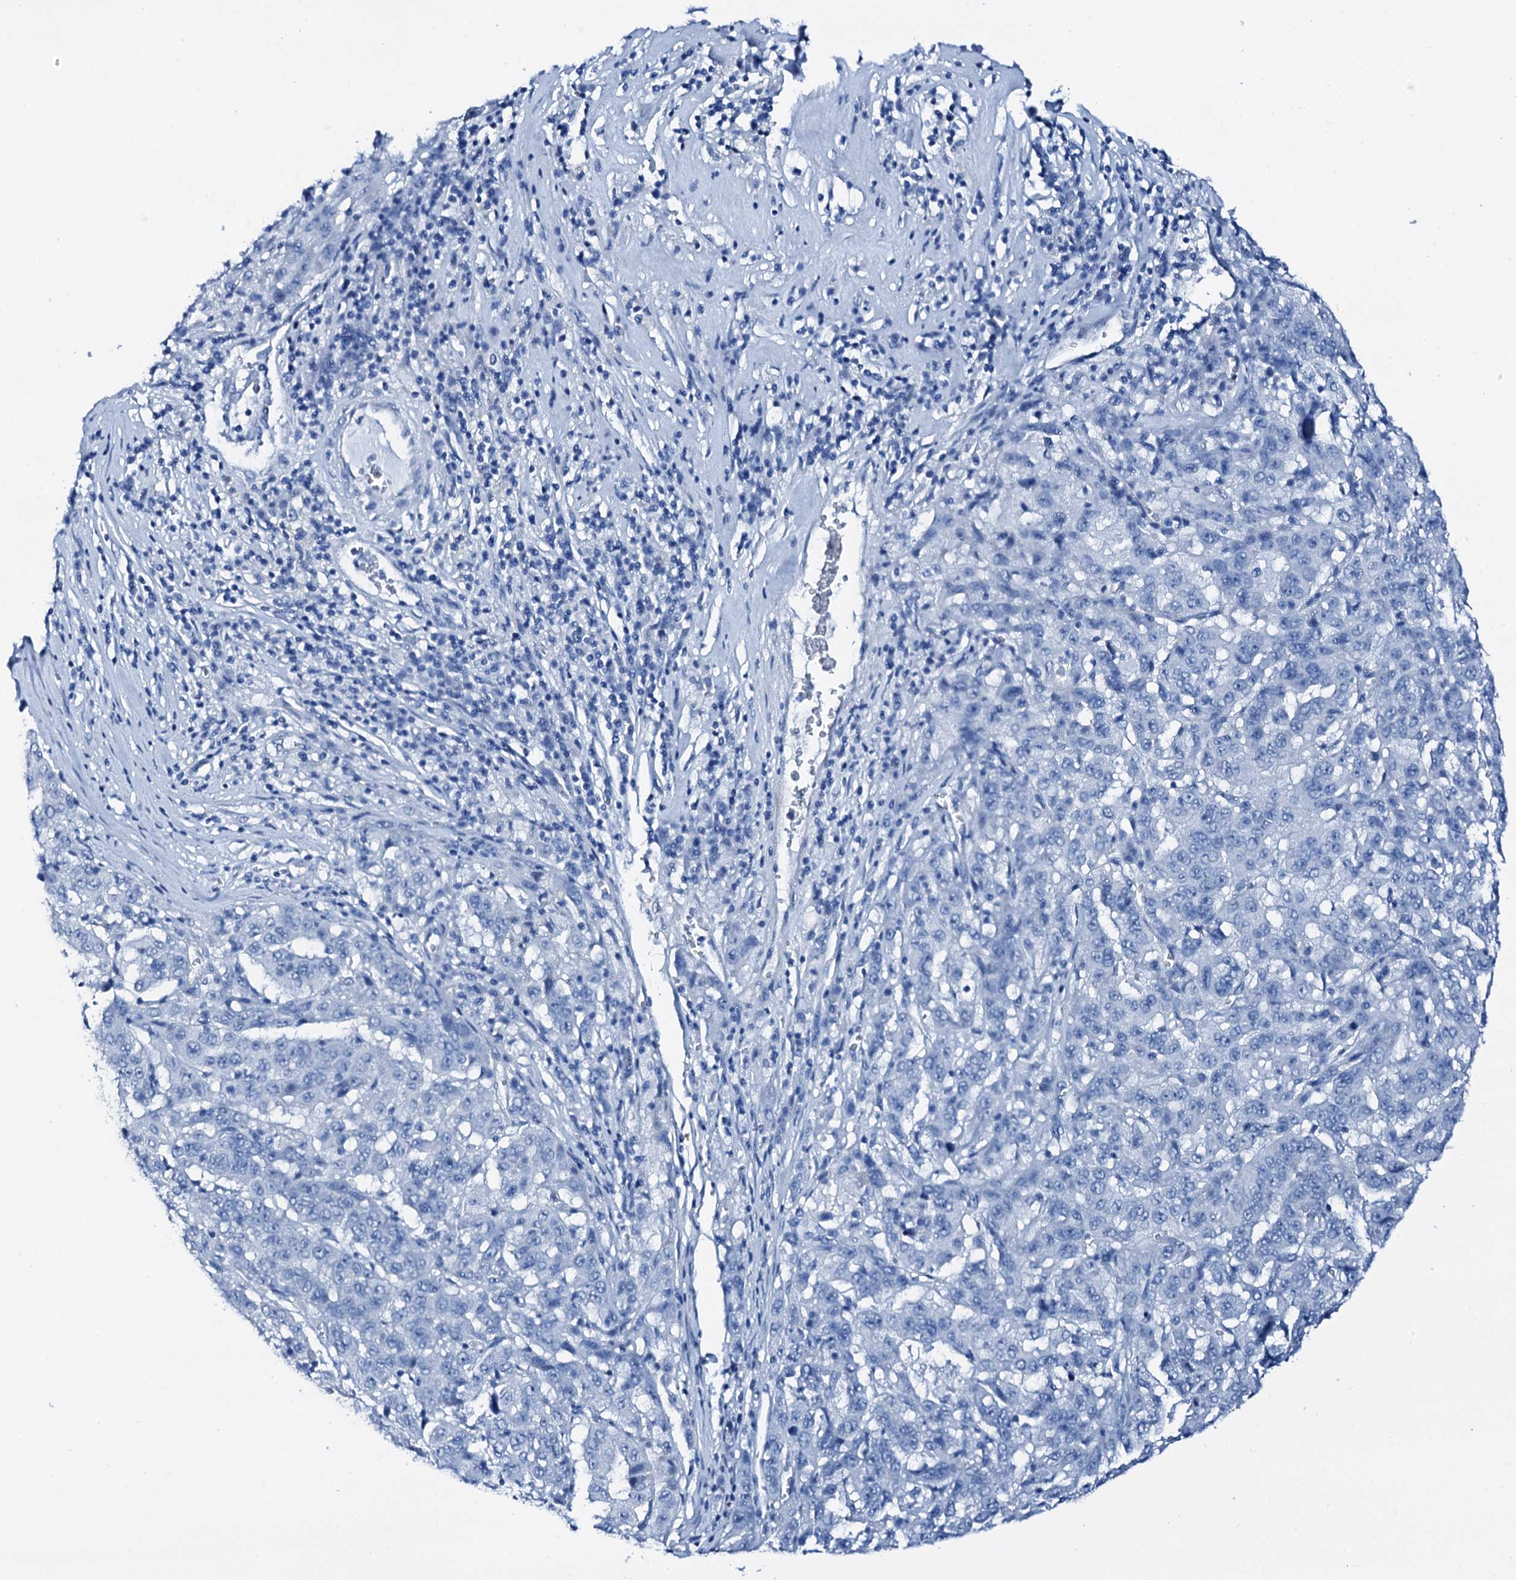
{"staining": {"intensity": "negative", "quantity": "none", "location": "none"}, "tissue": "pancreatic cancer", "cell_type": "Tumor cells", "image_type": "cancer", "snomed": [{"axis": "morphology", "description": "Adenocarcinoma, NOS"}, {"axis": "topography", "description": "Pancreas"}], "caption": "Tumor cells show no significant protein expression in pancreatic cancer. (DAB (3,3'-diaminobenzidine) immunohistochemistry visualized using brightfield microscopy, high magnification).", "gene": "PTH", "patient": {"sex": "male", "age": 63}}